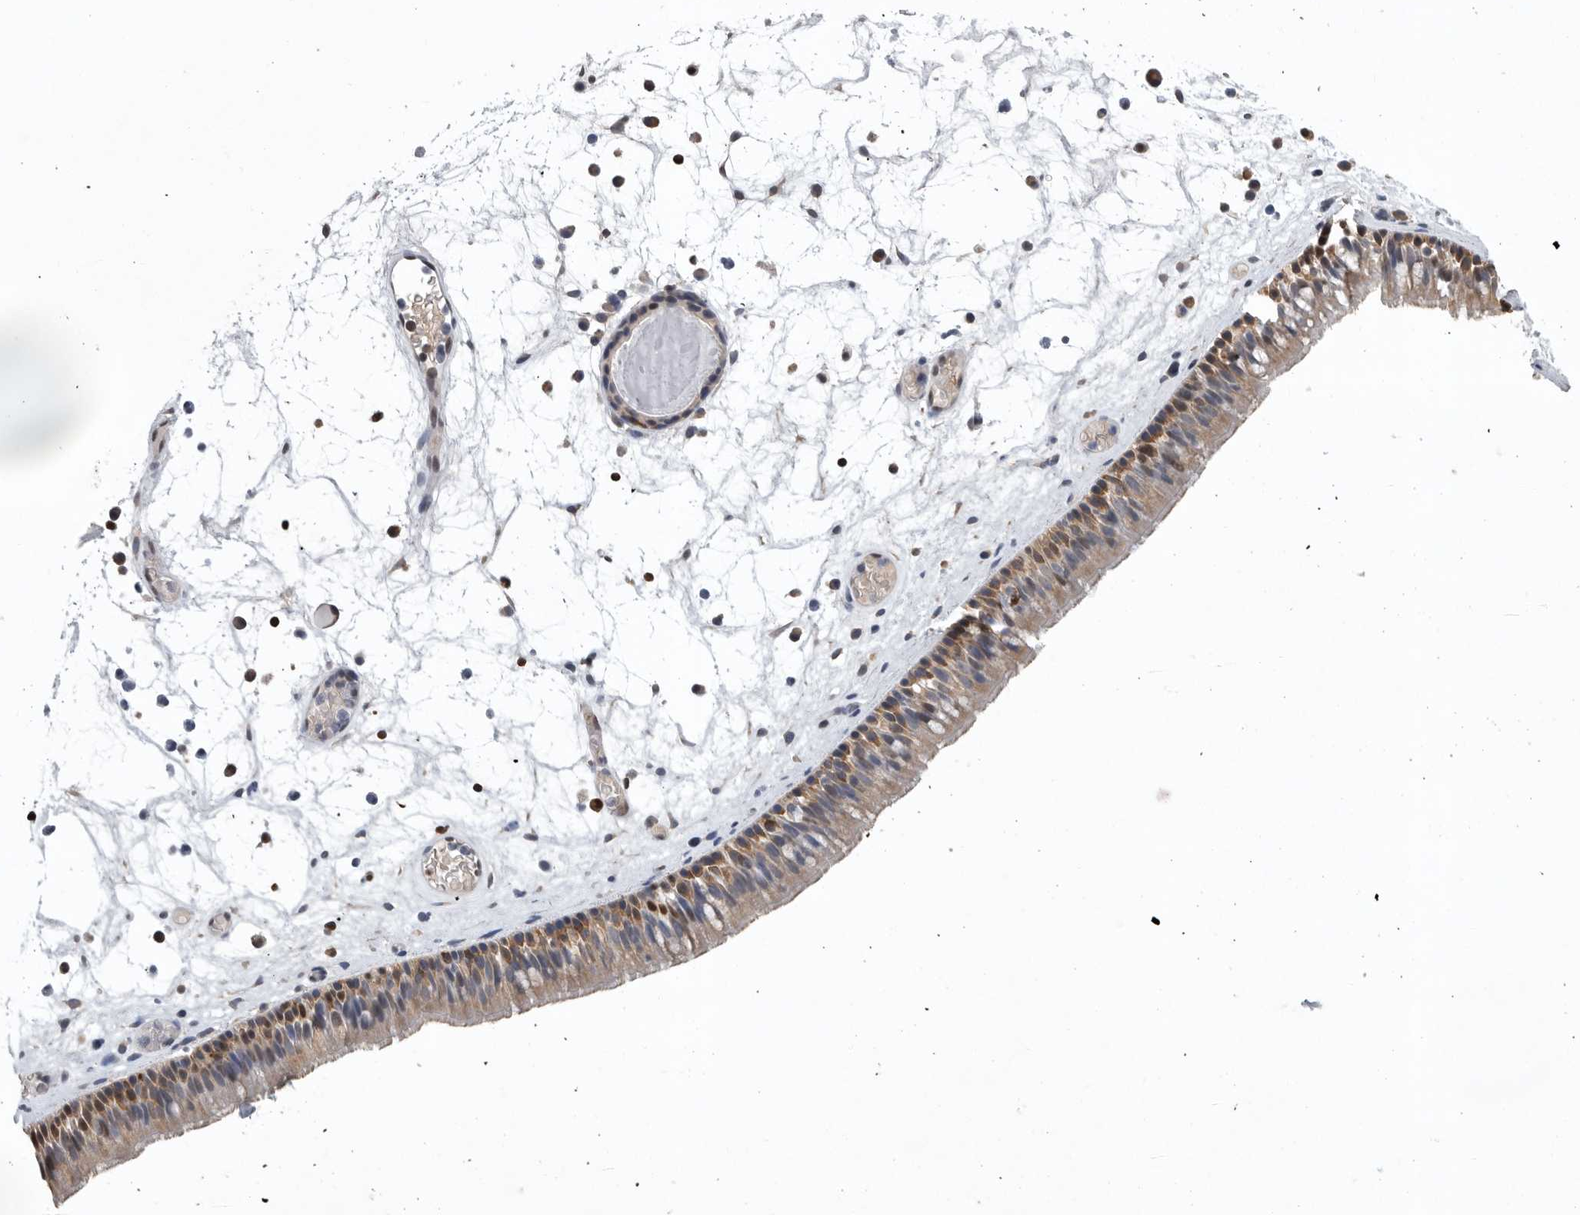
{"staining": {"intensity": "moderate", "quantity": "<25%", "location": "cytoplasmic/membranous,nuclear"}, "tissue": "nasopharynx", "cell_type": "Respiratory epithelial cells", "image_type": "normal", "snomed": [{"axis": "morphology", "description": "Normal tissue, NOS"}, {"axis": "morphology", "description": "Inflammation, NOS"}, {"axis": "morphology", "description": "Malignant melanoma, Metastatic site"}, {"axis": "topography", "description": "Nasopharynx"}], "caption": "Protein expression by immunohistochemistry (IHC) displays moderate cytoplasmic/membranous,nuclear positivity in approximately <25% of respiratory epithelial cells in benign nasopharynx.", "gene": "PDCD4", "patient": {"sex": "male", "age": 70}}